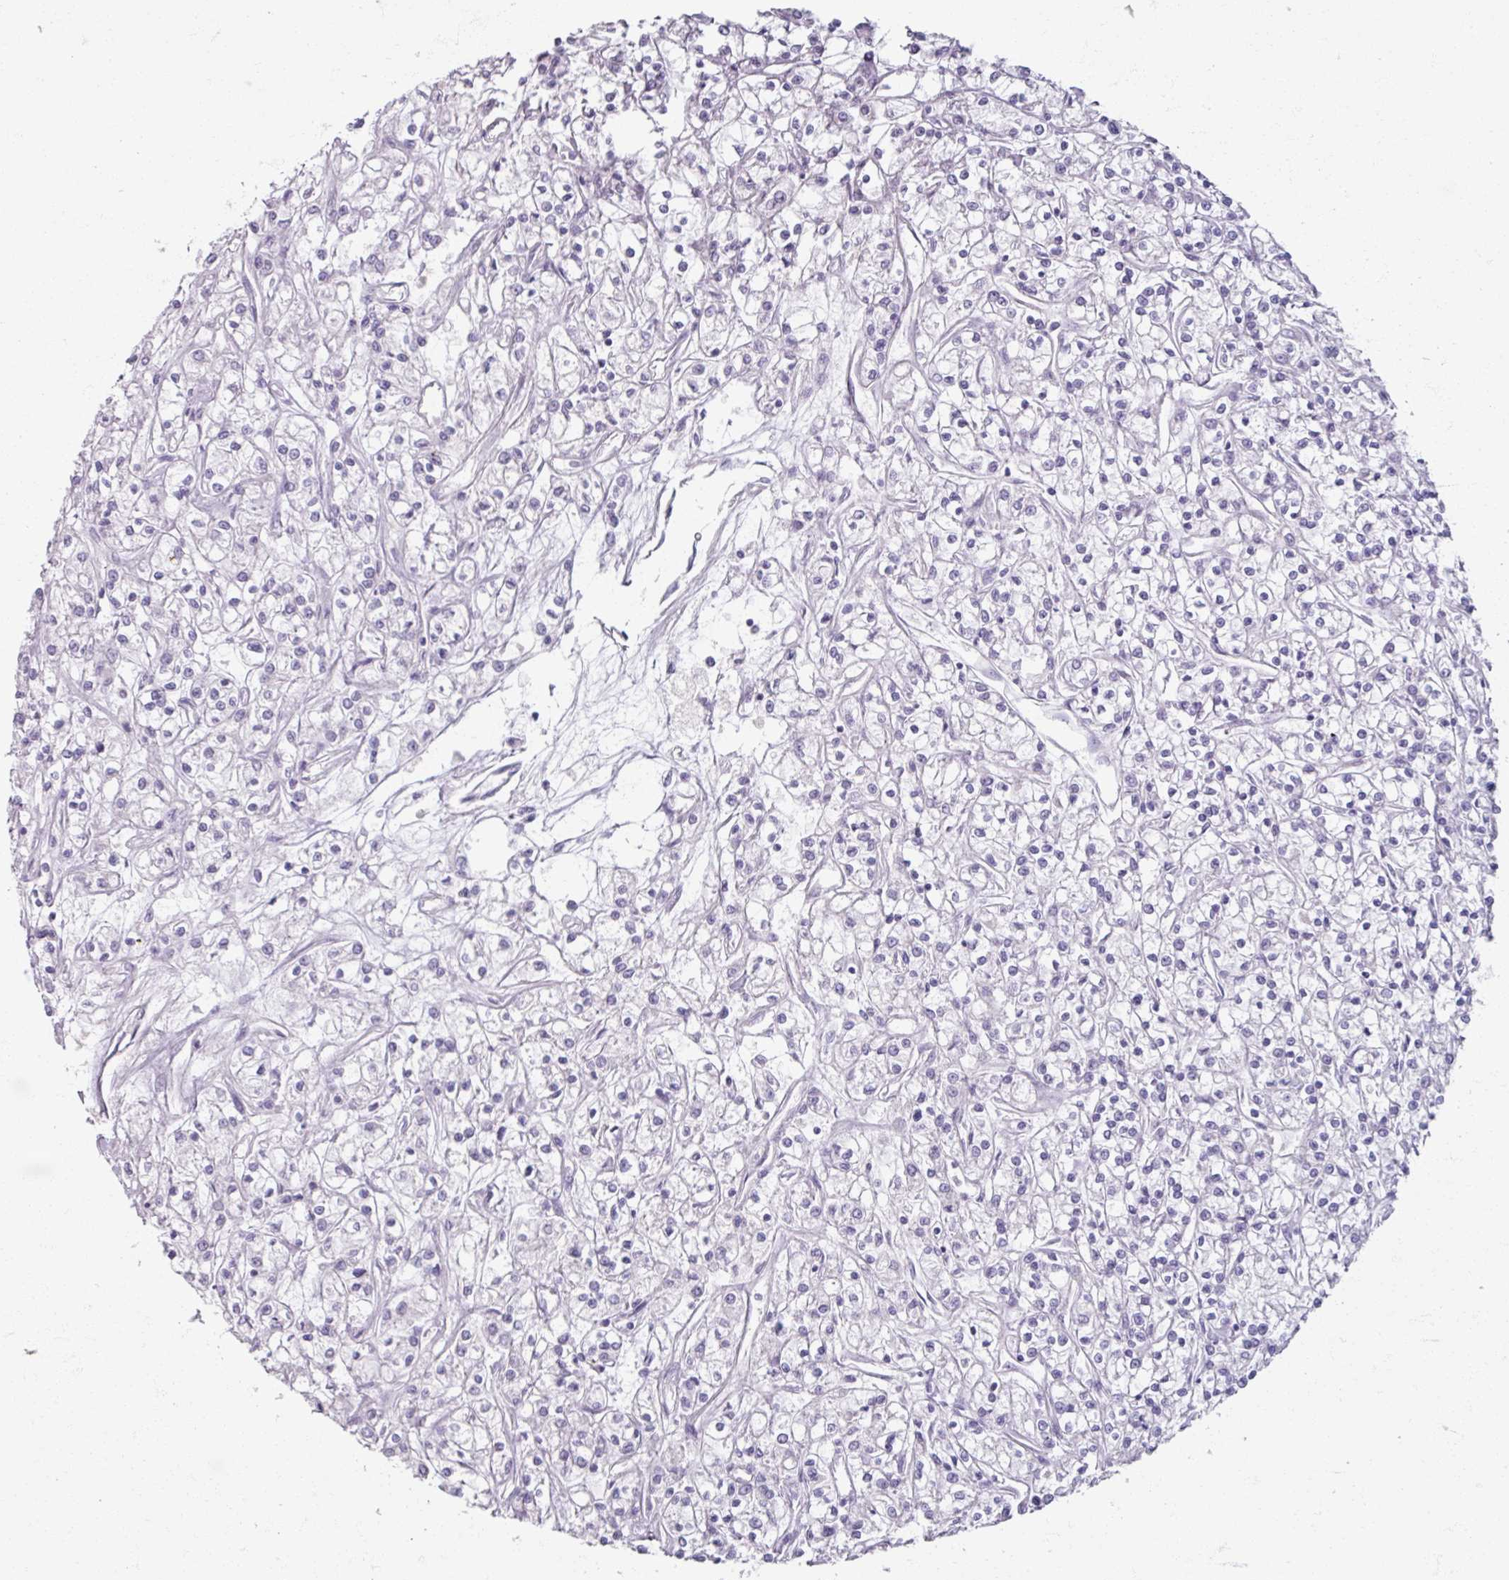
{"staining": {"intensity": "negative", "quantity": "none", "location": "none"}, "tissue": "renal cancer", "cell_type": "Tumor cells", "image_type": "cancer", "snomed": [{"axis": "morphology", "description": "Adenocarcinoma, NOS"}, {"axis": "topography", "description": "Kidney"}], "caption": "High power microscopy micrograph of an immunohistochemistry (IHC) histopathology image of renal adenocarcinoma, revealing no significant positivity in tumor cells.", "gene": "TG", "patient": {"sex": "female", "age": 59}}